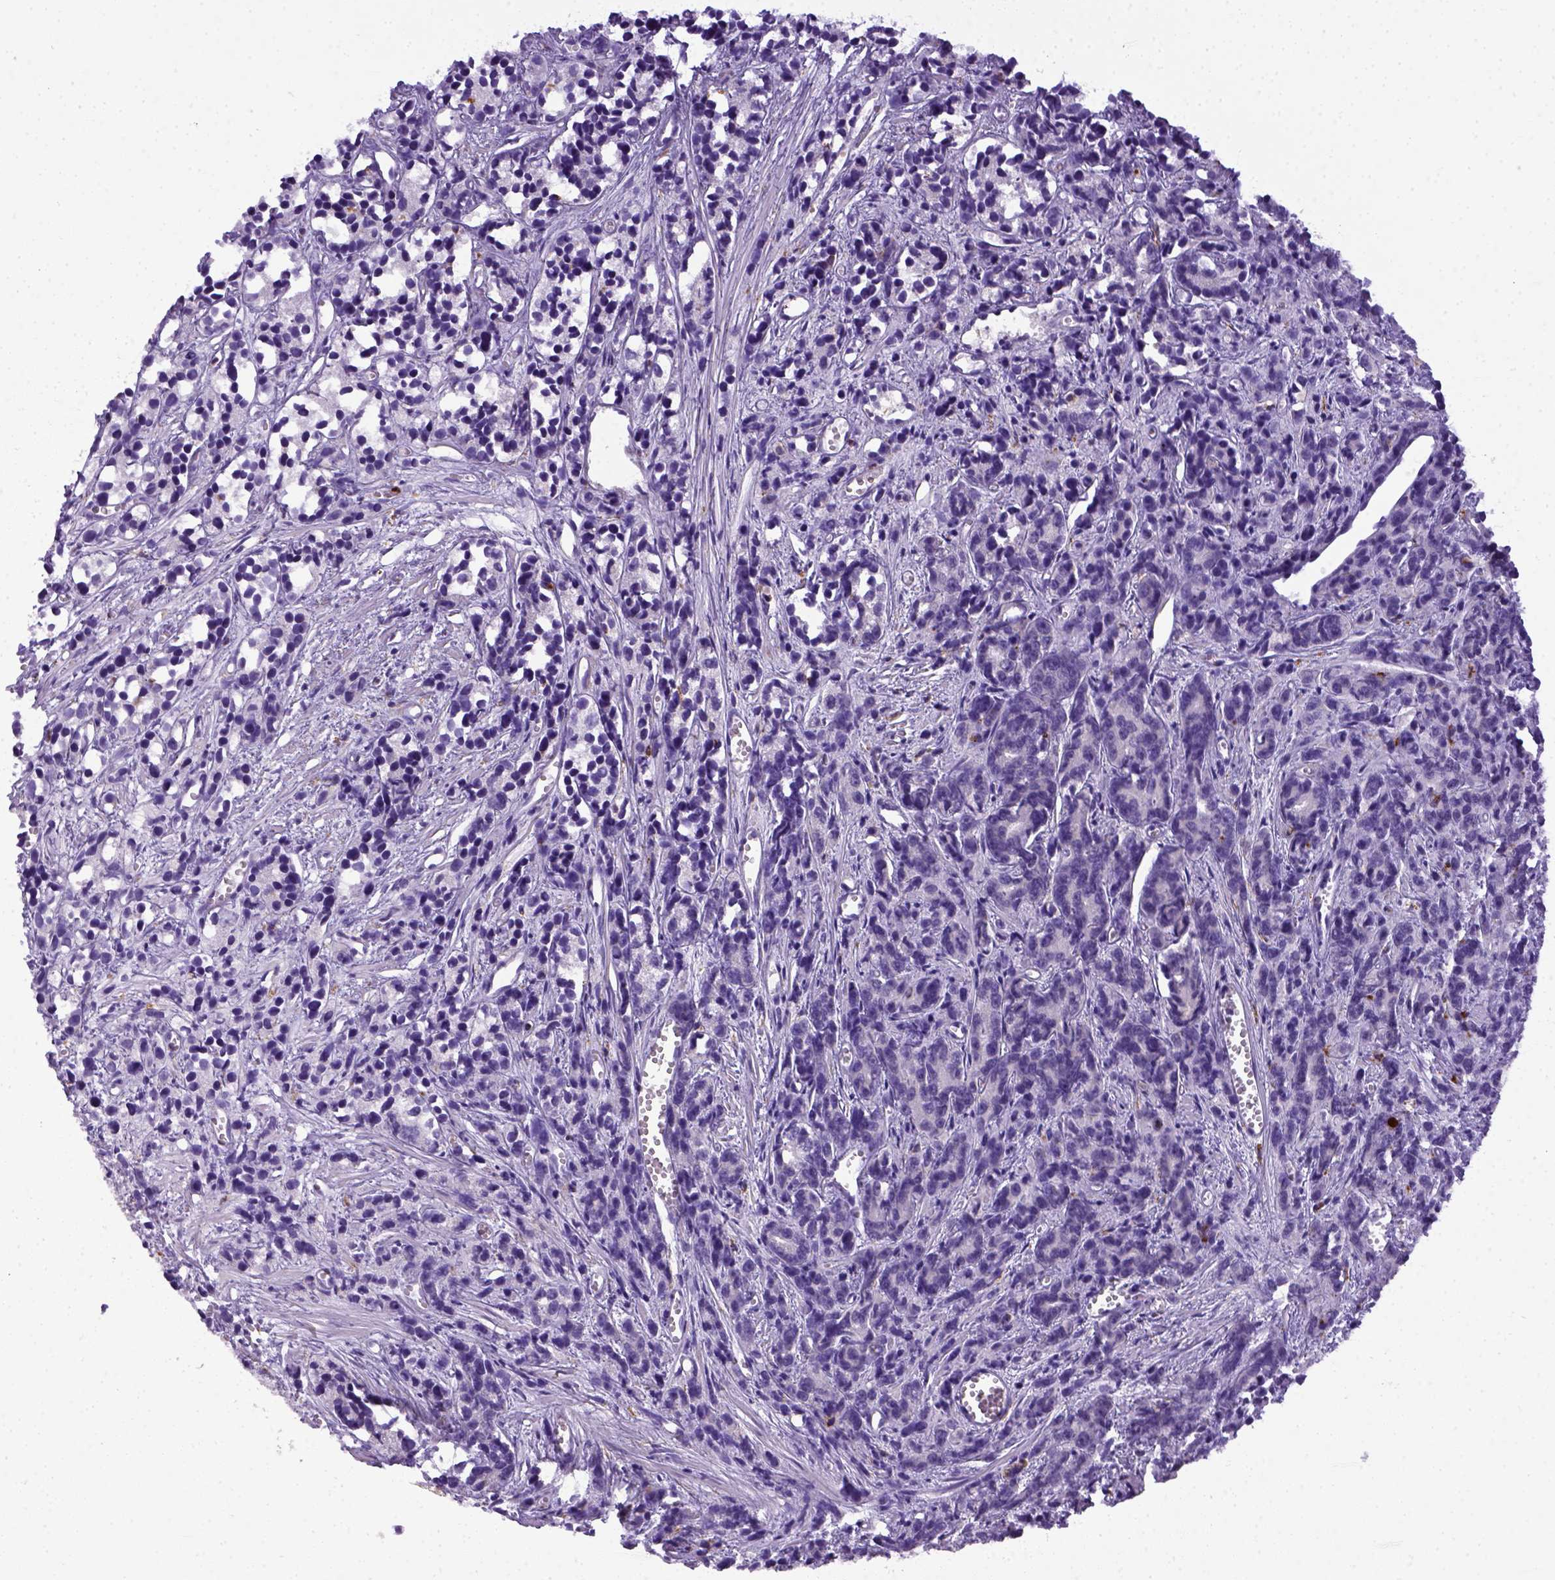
{"staining": {"intensity": "negative", "quantity": "none", "location": "none"}, "tissue": "prostate cancer", "cell_type": "Tumor cells", "image_type": "cancer", "snomed": [{"axis": "morphology", "description": "Adenocarcinoma, High grade"}, {"axis": "topography", "description": "Prostate"}], "caption": "The image exhibits no staining of tumor cells in prostate cancer.", "gene": "CD68", "patient": {"sex": "male", "age": 77}}